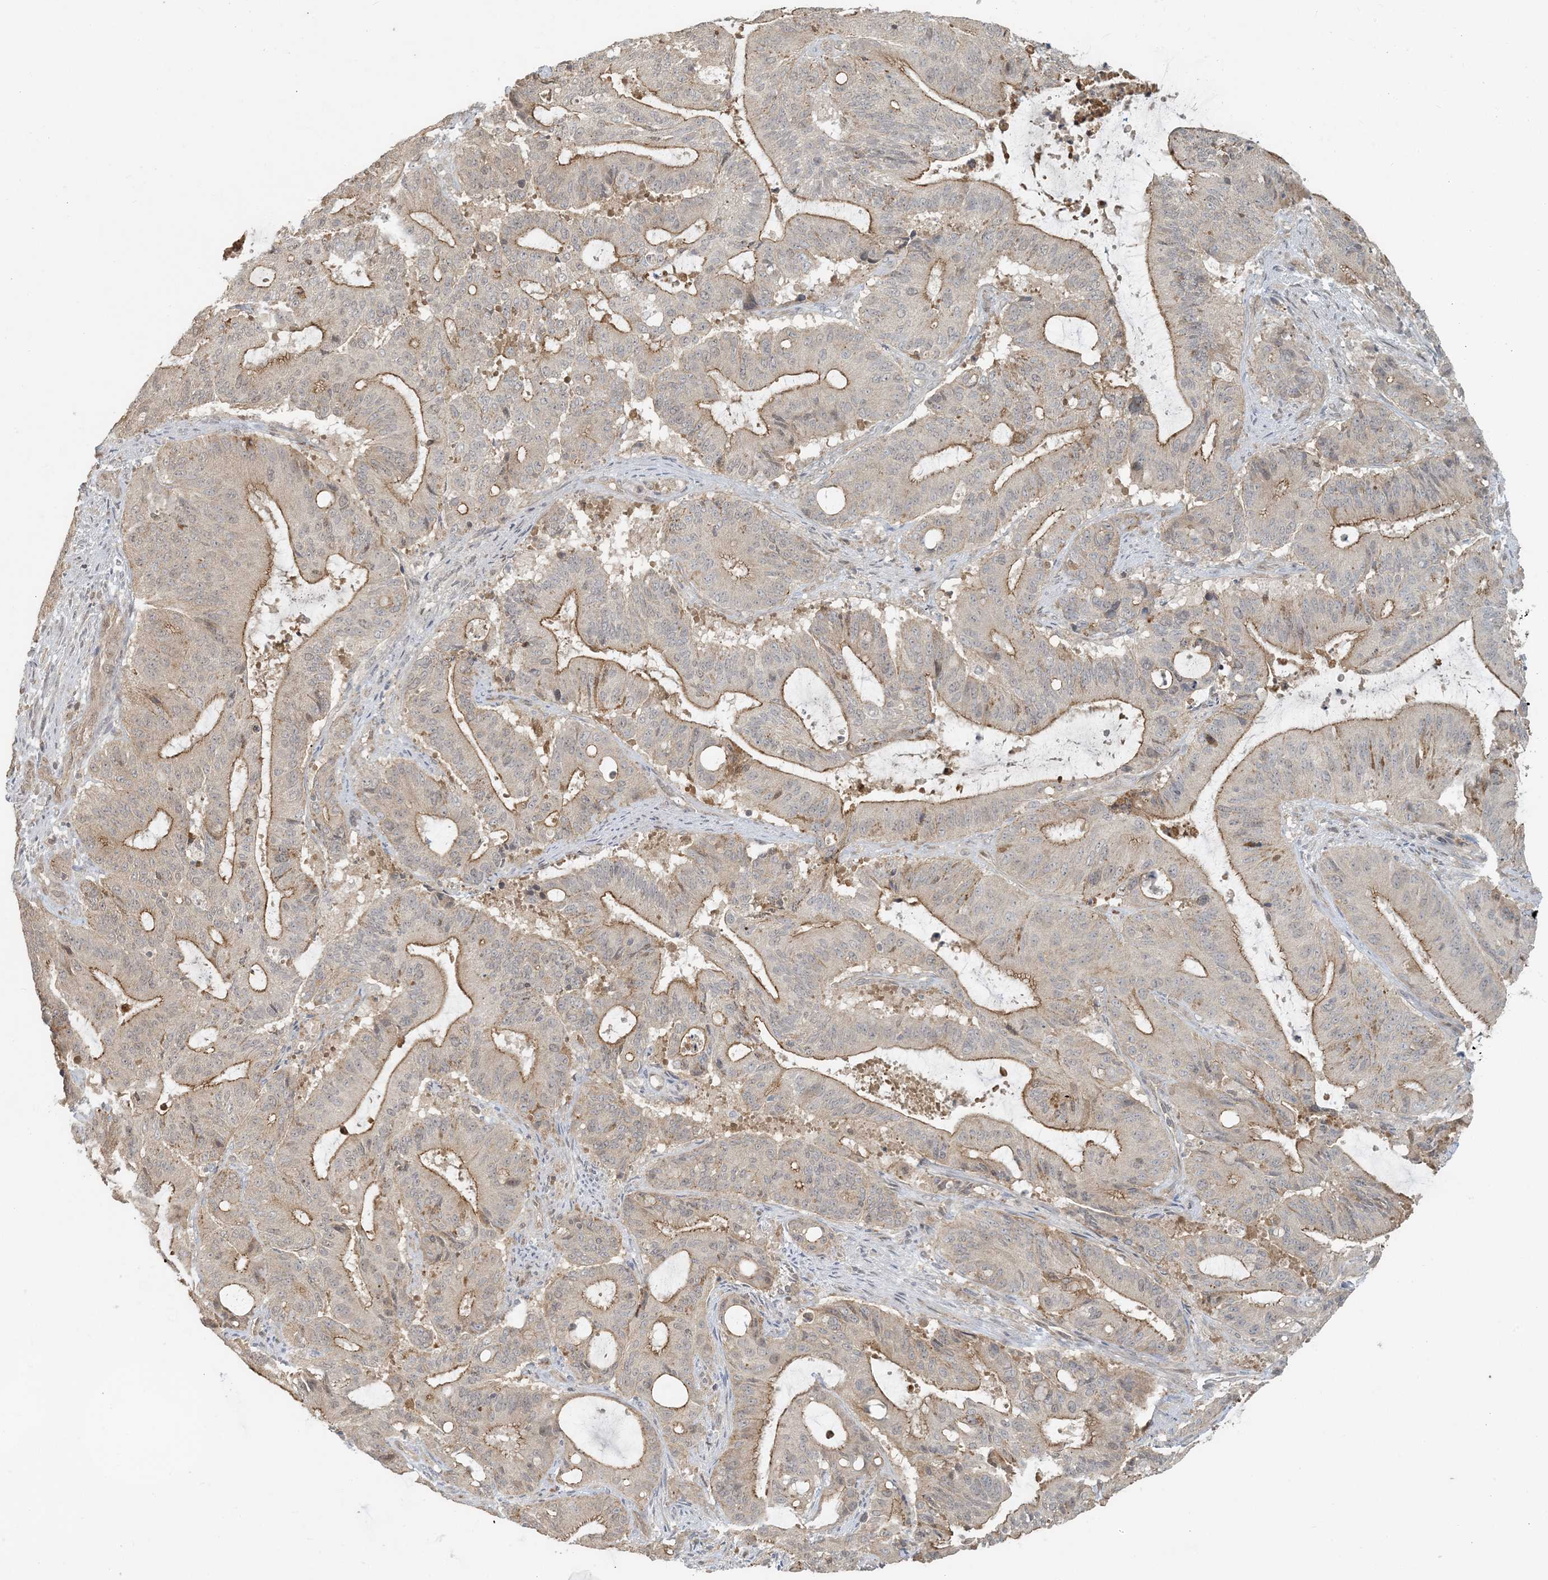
{"staining": {"intensity": "moderate", "quantity": "25%-75%", "location": "cytoplasmic/membranous"}, "tissue": "liver cancer", "cell_type": "Tumor cells", "image_type": "cancer", "snomed": [{"axis": "morphology", "description": "Normal tissue, NOS"}, {"axis": "morphology", "description": "Cholangiocarcinoma"}, {"axis": "topography", "description": "Liver"}, {"axis": "topography", "description": "Peripheral nerve tissue"}], "caption": "Human cholangiocarcinoma (liver) stained for a protein (brown) shows moderate cytoplasmic/membranous positive expression in about 25%-75% of tumor cells.", "gene": "BCORL1", "patient": {"sex": "female", "age": 73}}